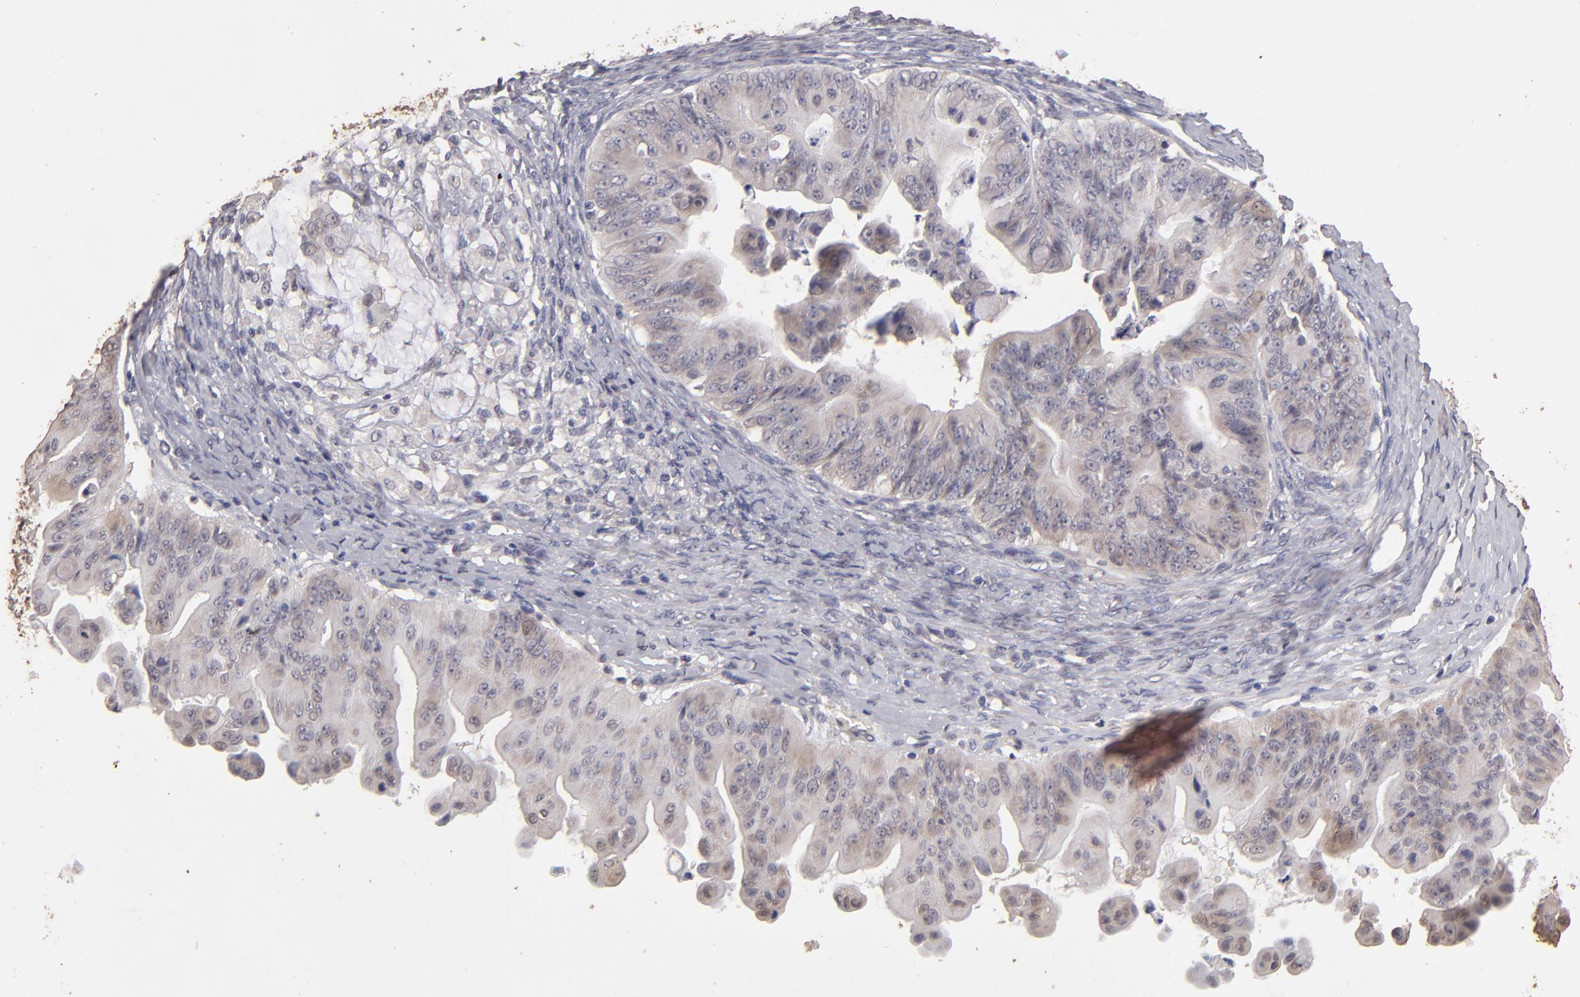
{"staining": {"intensity": "weak", "quantity": "25%-75%", "location": "cytoplasmic/membranous"}, "tissue": "ovarian cancer", "cell_type": "Tumor cells", "image_type": "cancer", "snomed": [{"axis": "morphology", "description": "Cystadenocarcinoma, mucinous, NOS"}, {"axis": "topography", "description": "Ovary"}], "caption": "A brown stain labels weak cytoplasmic/membranous expression of a protein in human ovarian cancer tumor cells.", "gene": "OPHN1", "patient": {"sex": "female", "age": 37}}